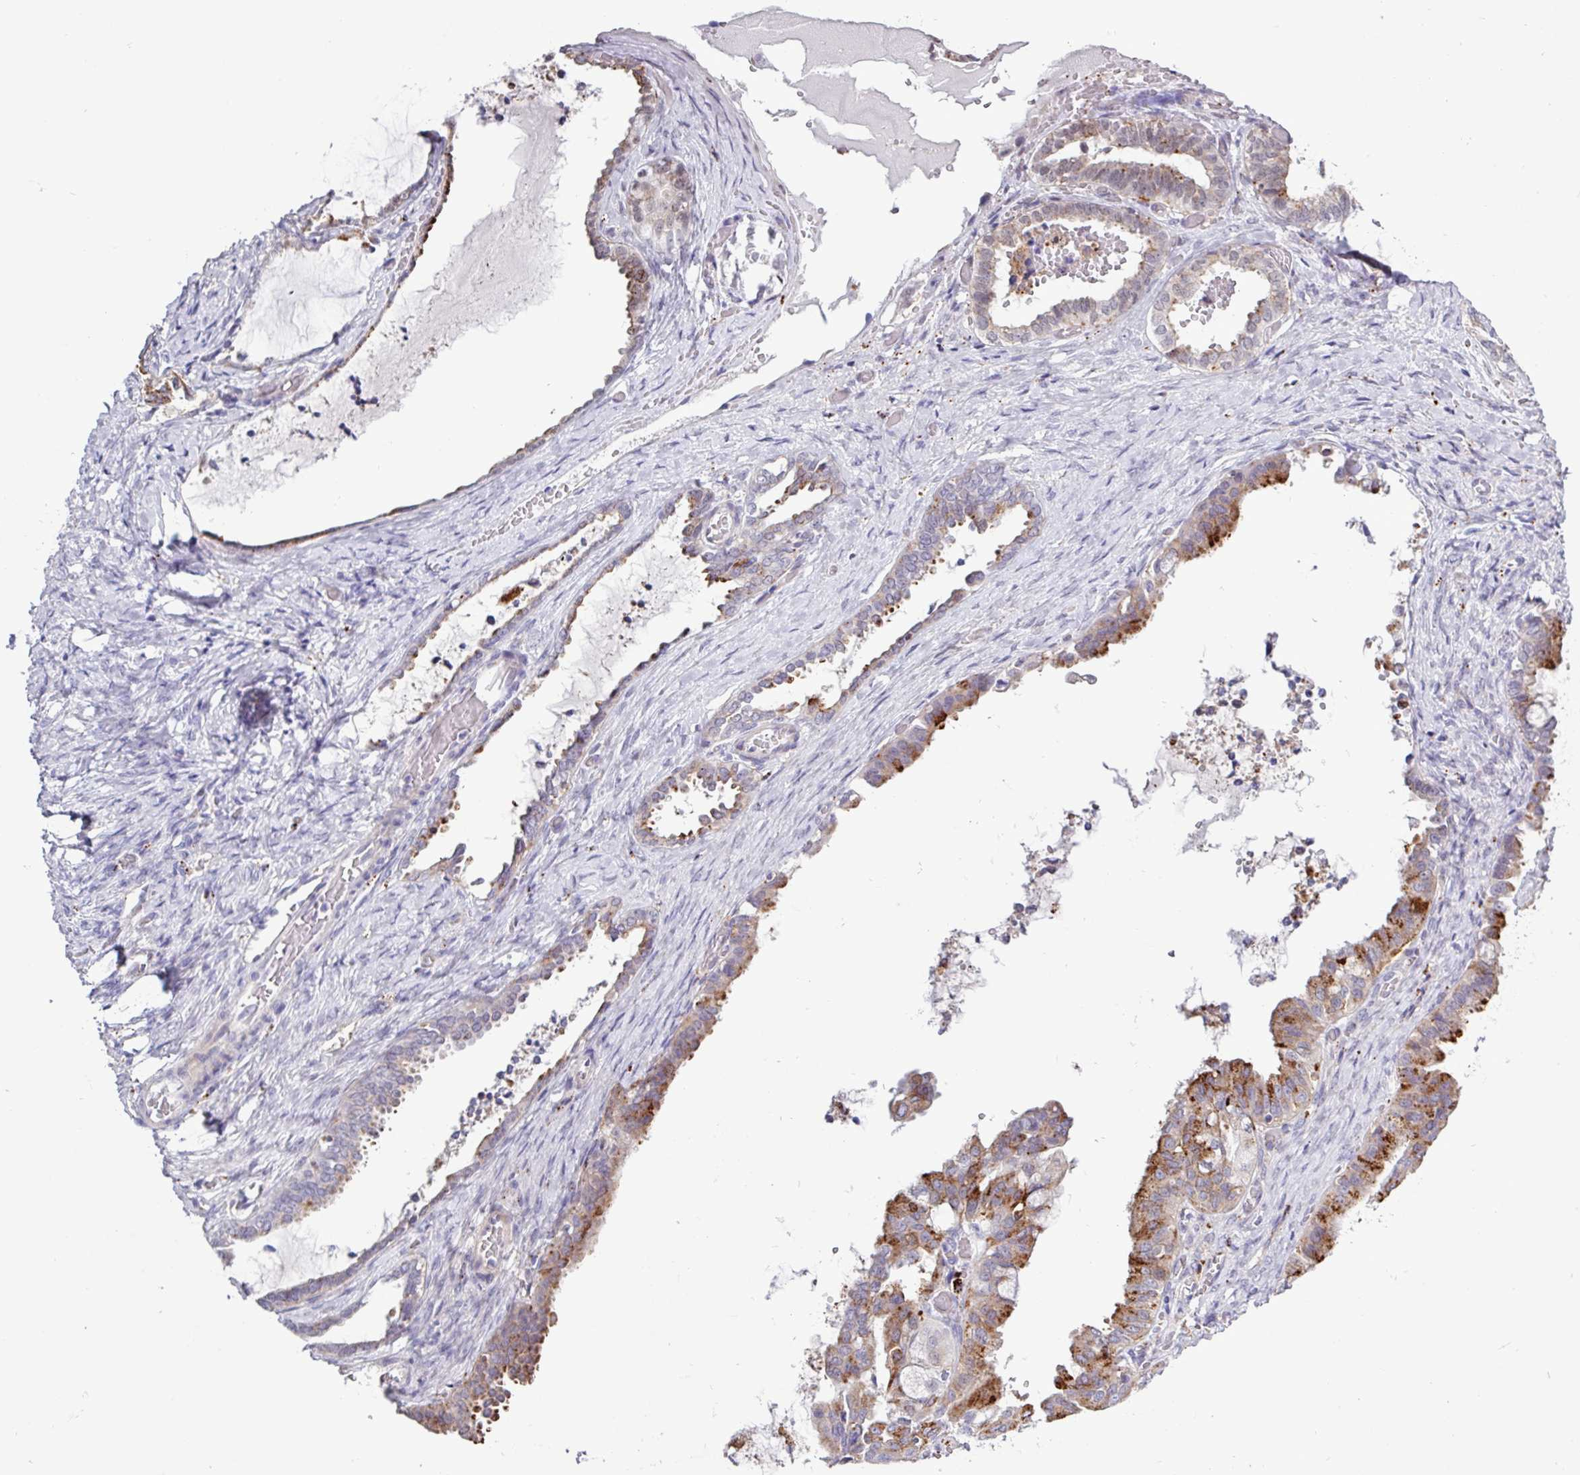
{"staining": {"intensity": "moderate", "quantity": "25%-75%", "location": "cytoplasmic/membranous"}, "tissue": "ovarian cancer", "cell_type": "Tumor cells", "image_type": "cancer", "snomed": [{"axis": "morphology", "description": "Carcinoma, NOS"}, {"axis": "morphology", "description": "Carcinoma, endometroid"}, {"axis": "topography", "description": "Ovary"}], "caption": "Ovarian endometroid carcinoma was stained to show a protein in brown. There is medium levels of moderate cytoplasmic/membranous positivity in approximately 25%-75% of tumor cells. The protein is stained brown, and the nuclei are stained in blue (DAB (3,3'-diaminobenzidine) IHC with brightfield microscopy, high magnification).", "gene": "AMIGO2", "patient": {"sex": "female", "age": 50}}